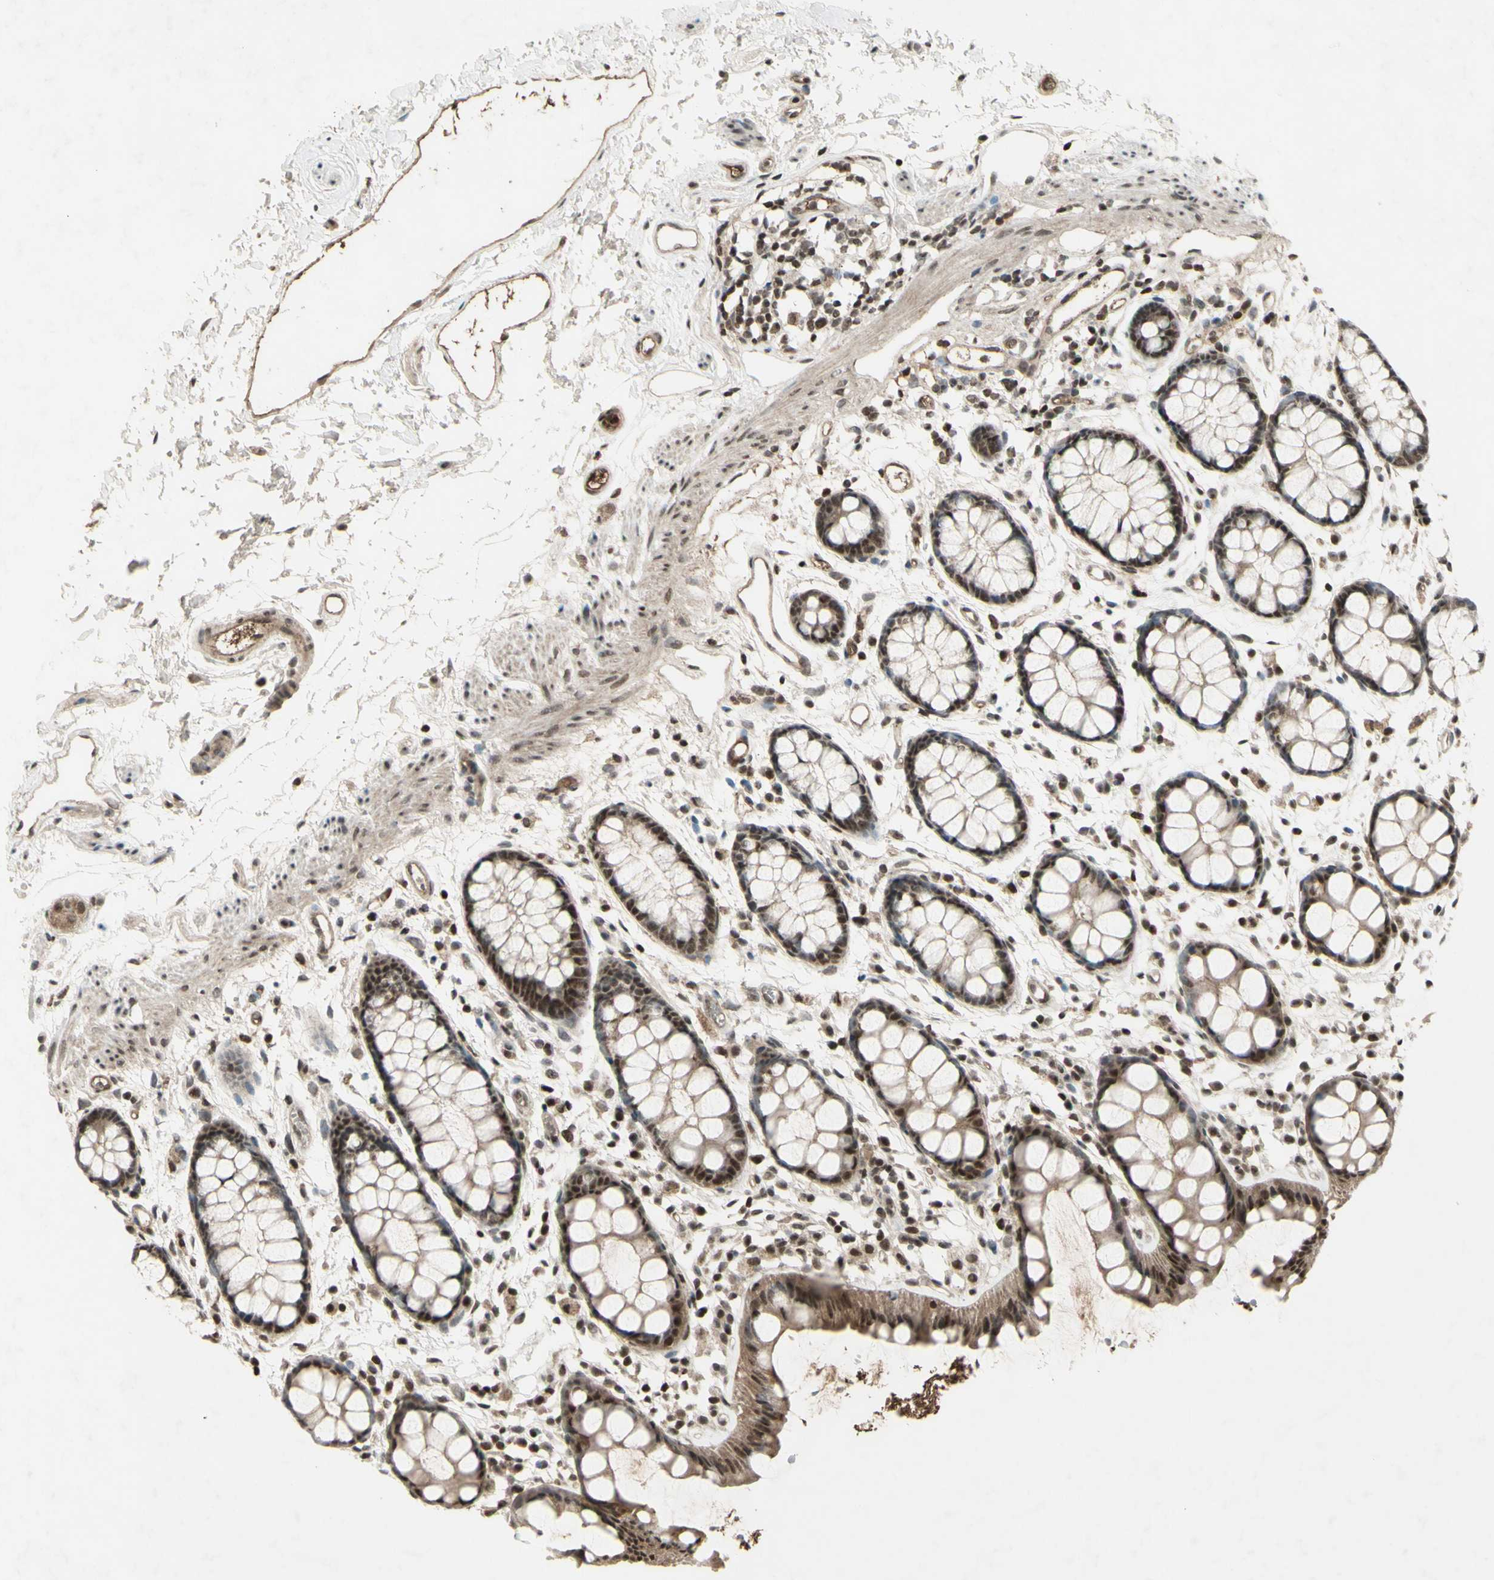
{"staining": {"intensity": "moderate", "quantity": ">75%", "location": "cytoplasmic/membranous,nuclear"}, "tissue": "rectum", "cell_type": "Glandular cells", "image_type": "normal", "snomed": [{"axis": "morphology", "description": "Normal tissue, NOS"}, {"axis": "topography", "description": "Rectum"}], "caption": "High-power microscopy captured an immunohistochemistry (IHC) histopathology image of unremarkable rectum, revealing moderate cytoplasmic/membranous,nuclear staining in about >75% of glandular cells. The protein is shown in brown color, while the nuclei are stained blue.", "gene": "SNW1", "patient": {"sex": "female", "age": 66}}